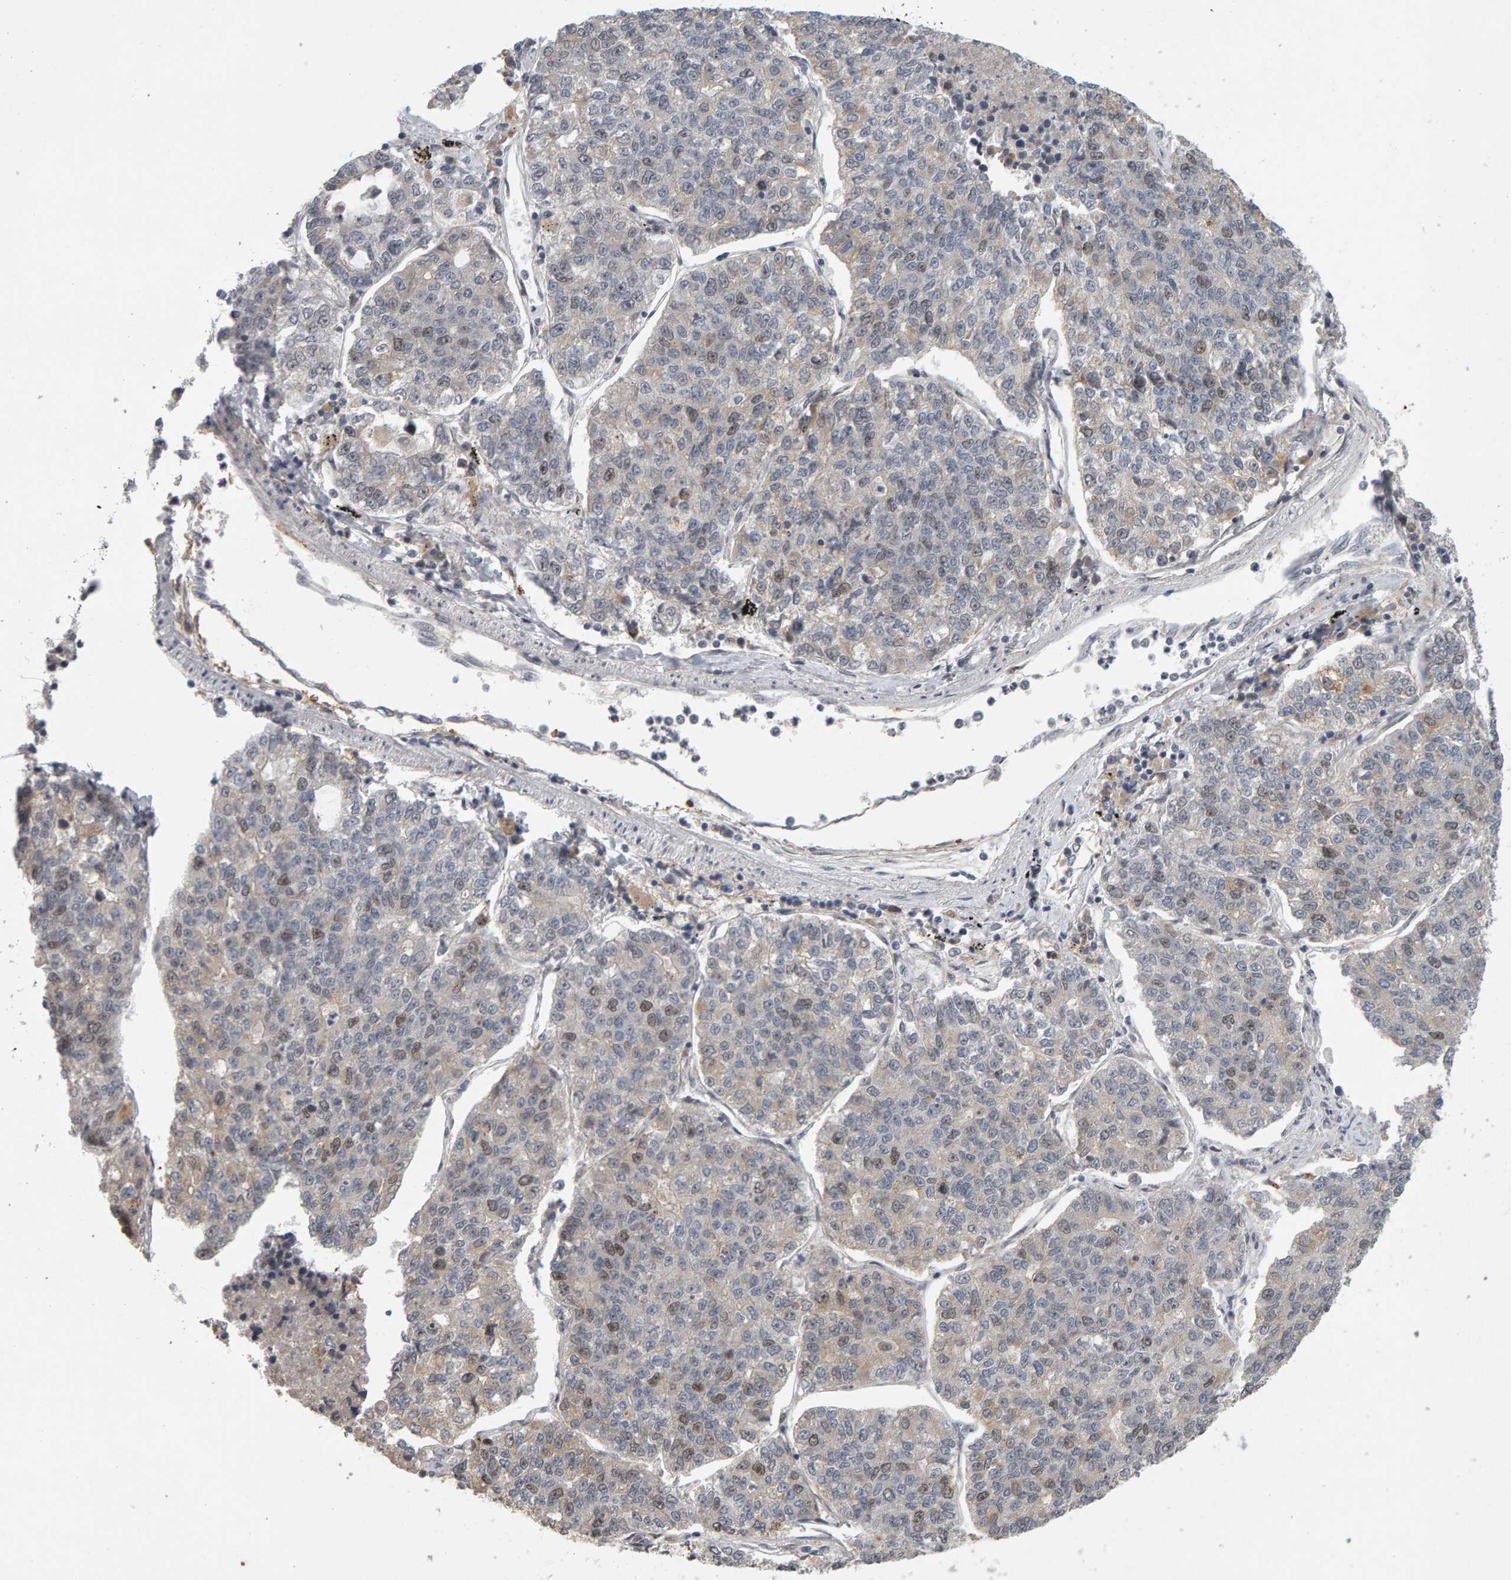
{"staining": {"intensity": "weak", "quantity": "25%-75%", "location": "nuclear"}, "tissue": "lung cancer", "cell_type": "Tumor cells", "image_type": "cancer", "snomed": [{"axis": "morphology", "description": "Adenocarcinoma, NOS"}, {"axis": "topography", "description": "Lung"}], "caption": "A brown stain shows weak nuclear positivity of a protein in lung cancer tumor cells.", "gene": "CDCA5", "patient": {"sex": "male", "age": 49}}